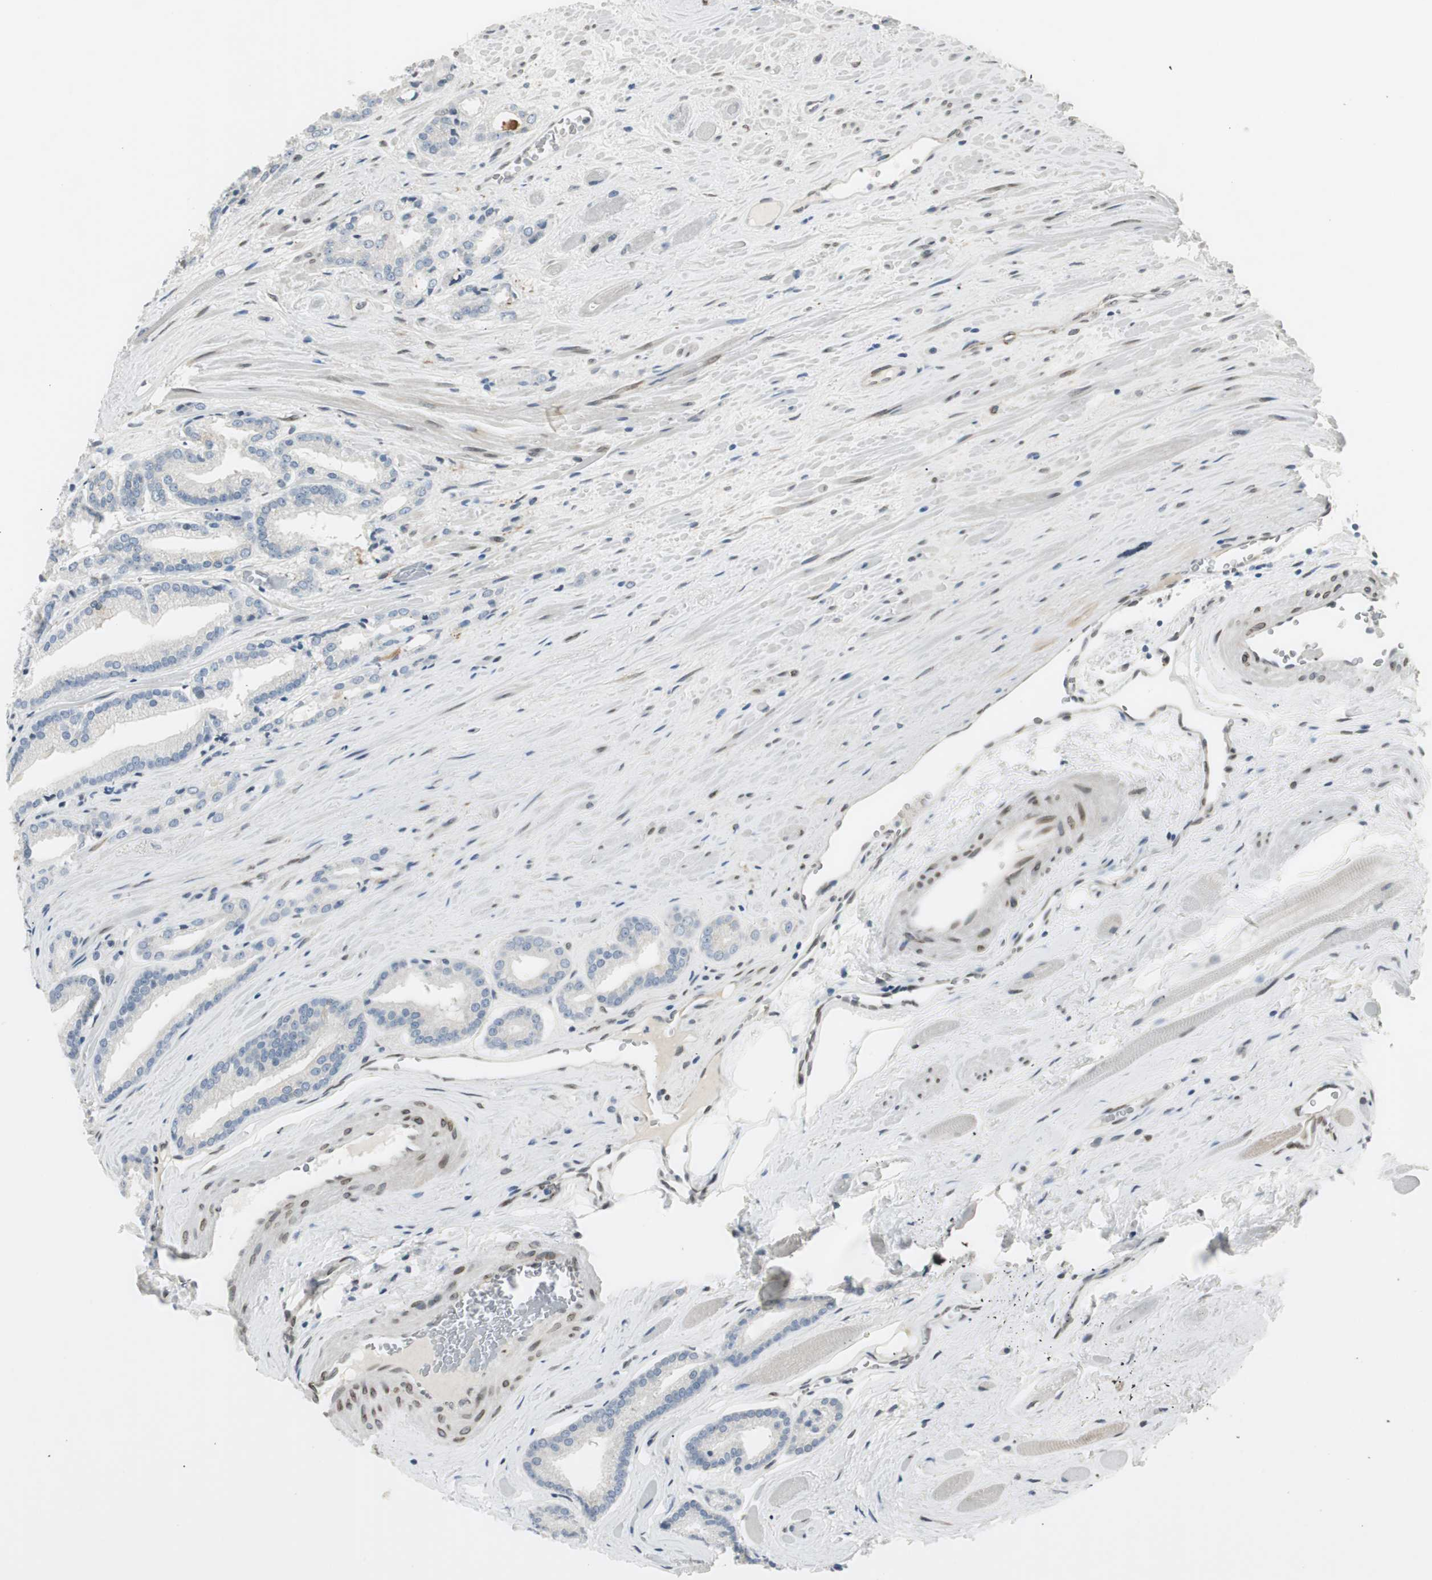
{"staining": {"intensity": "weak", "quantity": "<25%", "location": "cytoplasmic/membranous"}, "tissue": "prostate cancer", "cell_type": "Tumor cells", "image_type": "cancer", "snomed": [{"axis": "morphology", "description": "Adenocarcinoma, Low grade"}, {"axis": "topography", "description": "Prostate"}], "caption": "A photomicrograph of human prostate cancer is negative for staining in tumor cells.", "gene": "TMEM260", "patient": {"sex": "male", "age": 59}}